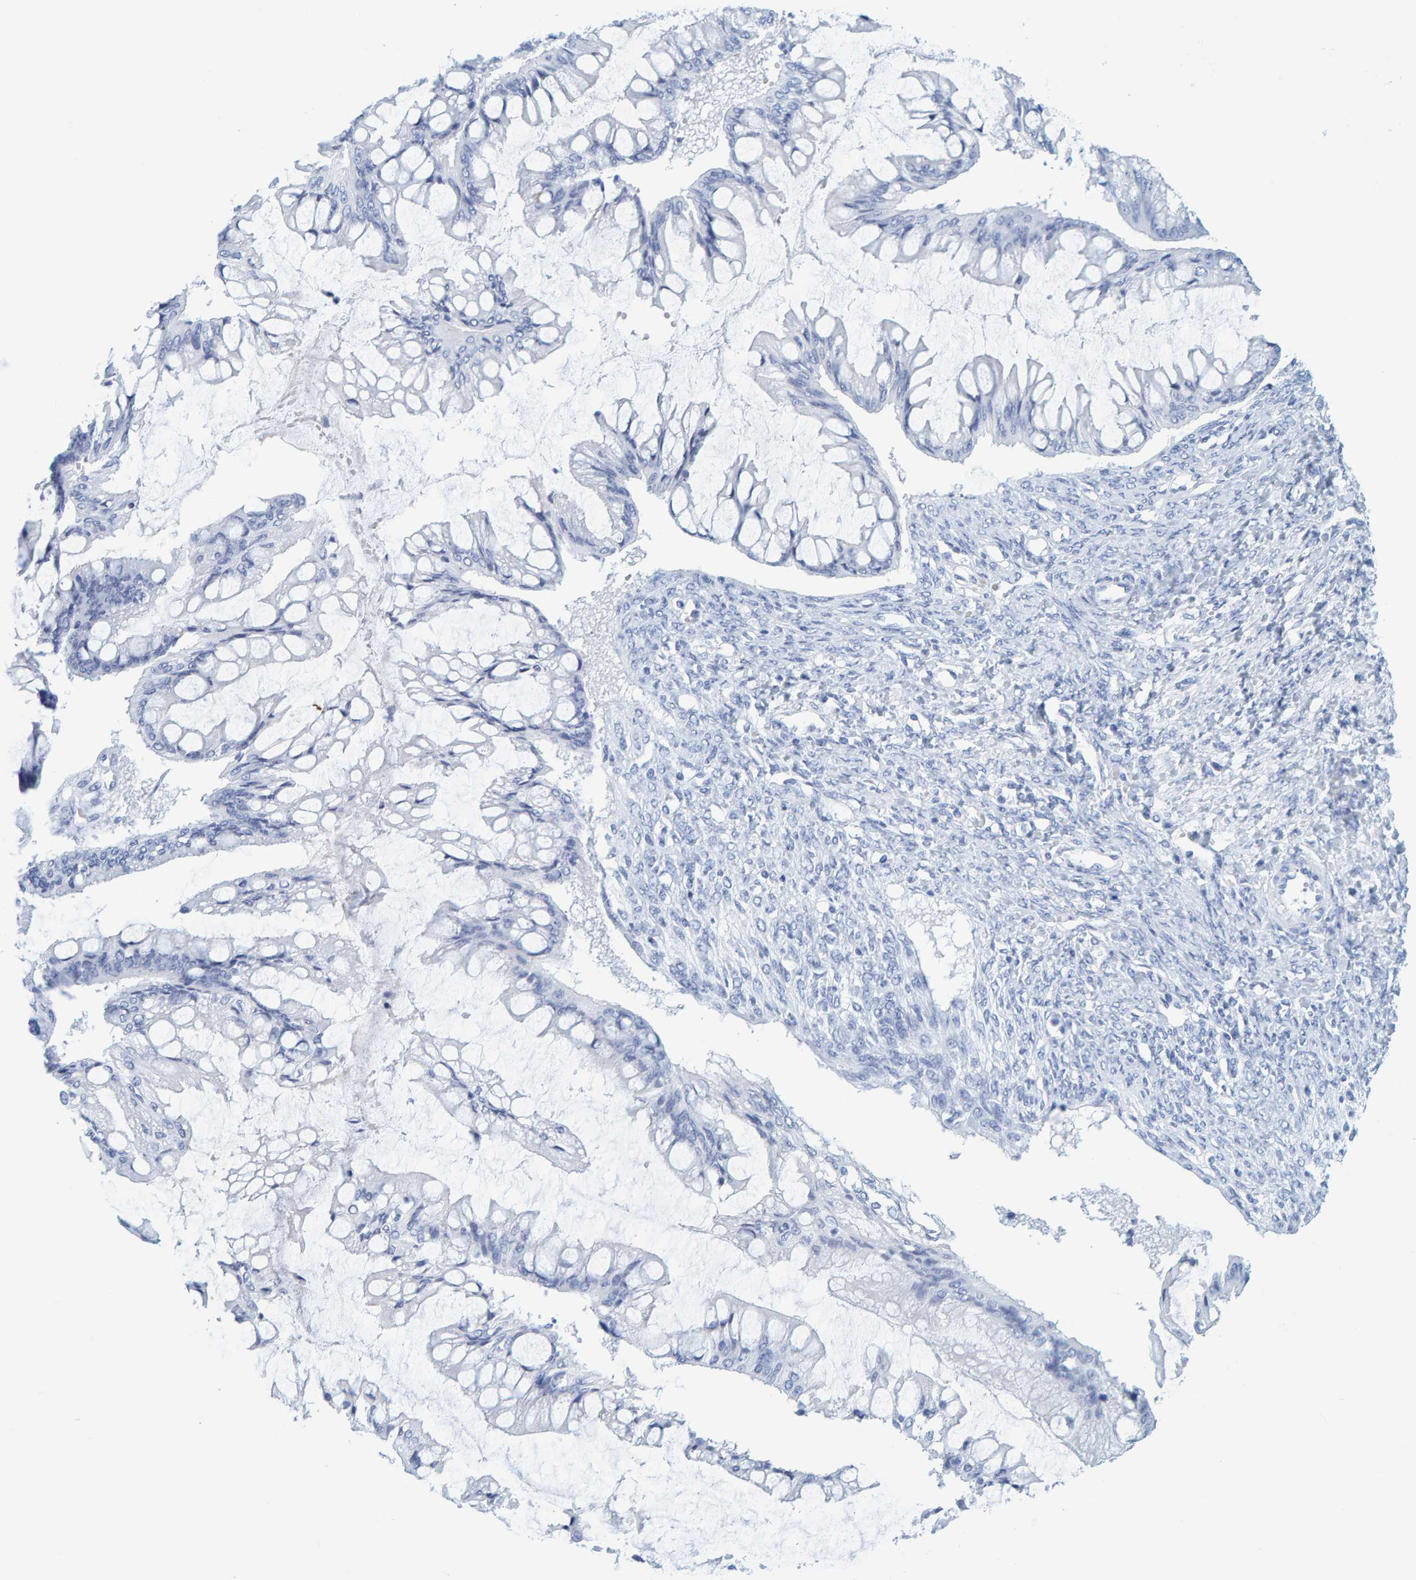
{"staining": {"intensity": "negative", "quantity": "none", "location": "none"}, "tissue": "ovarian cancer", "cell_type": "Tumor cells", "image_type": "cancer", "snomed": [{"axis": "morphology", "description": "Cystadenocarcinoma, mucinous, NOS"}, {"axis": "topography", "description": "Ovary"}], "caption": "Tumor cells show no significant protein positivity in ovarian mucinous cystadenocarcinoma. (Brightfield microscopy of DAB (3,3'-diaminobenzidine) IHC at high magnification).", "gene": "SFTPC", "patient": {"sex": "female", "age": 73}}